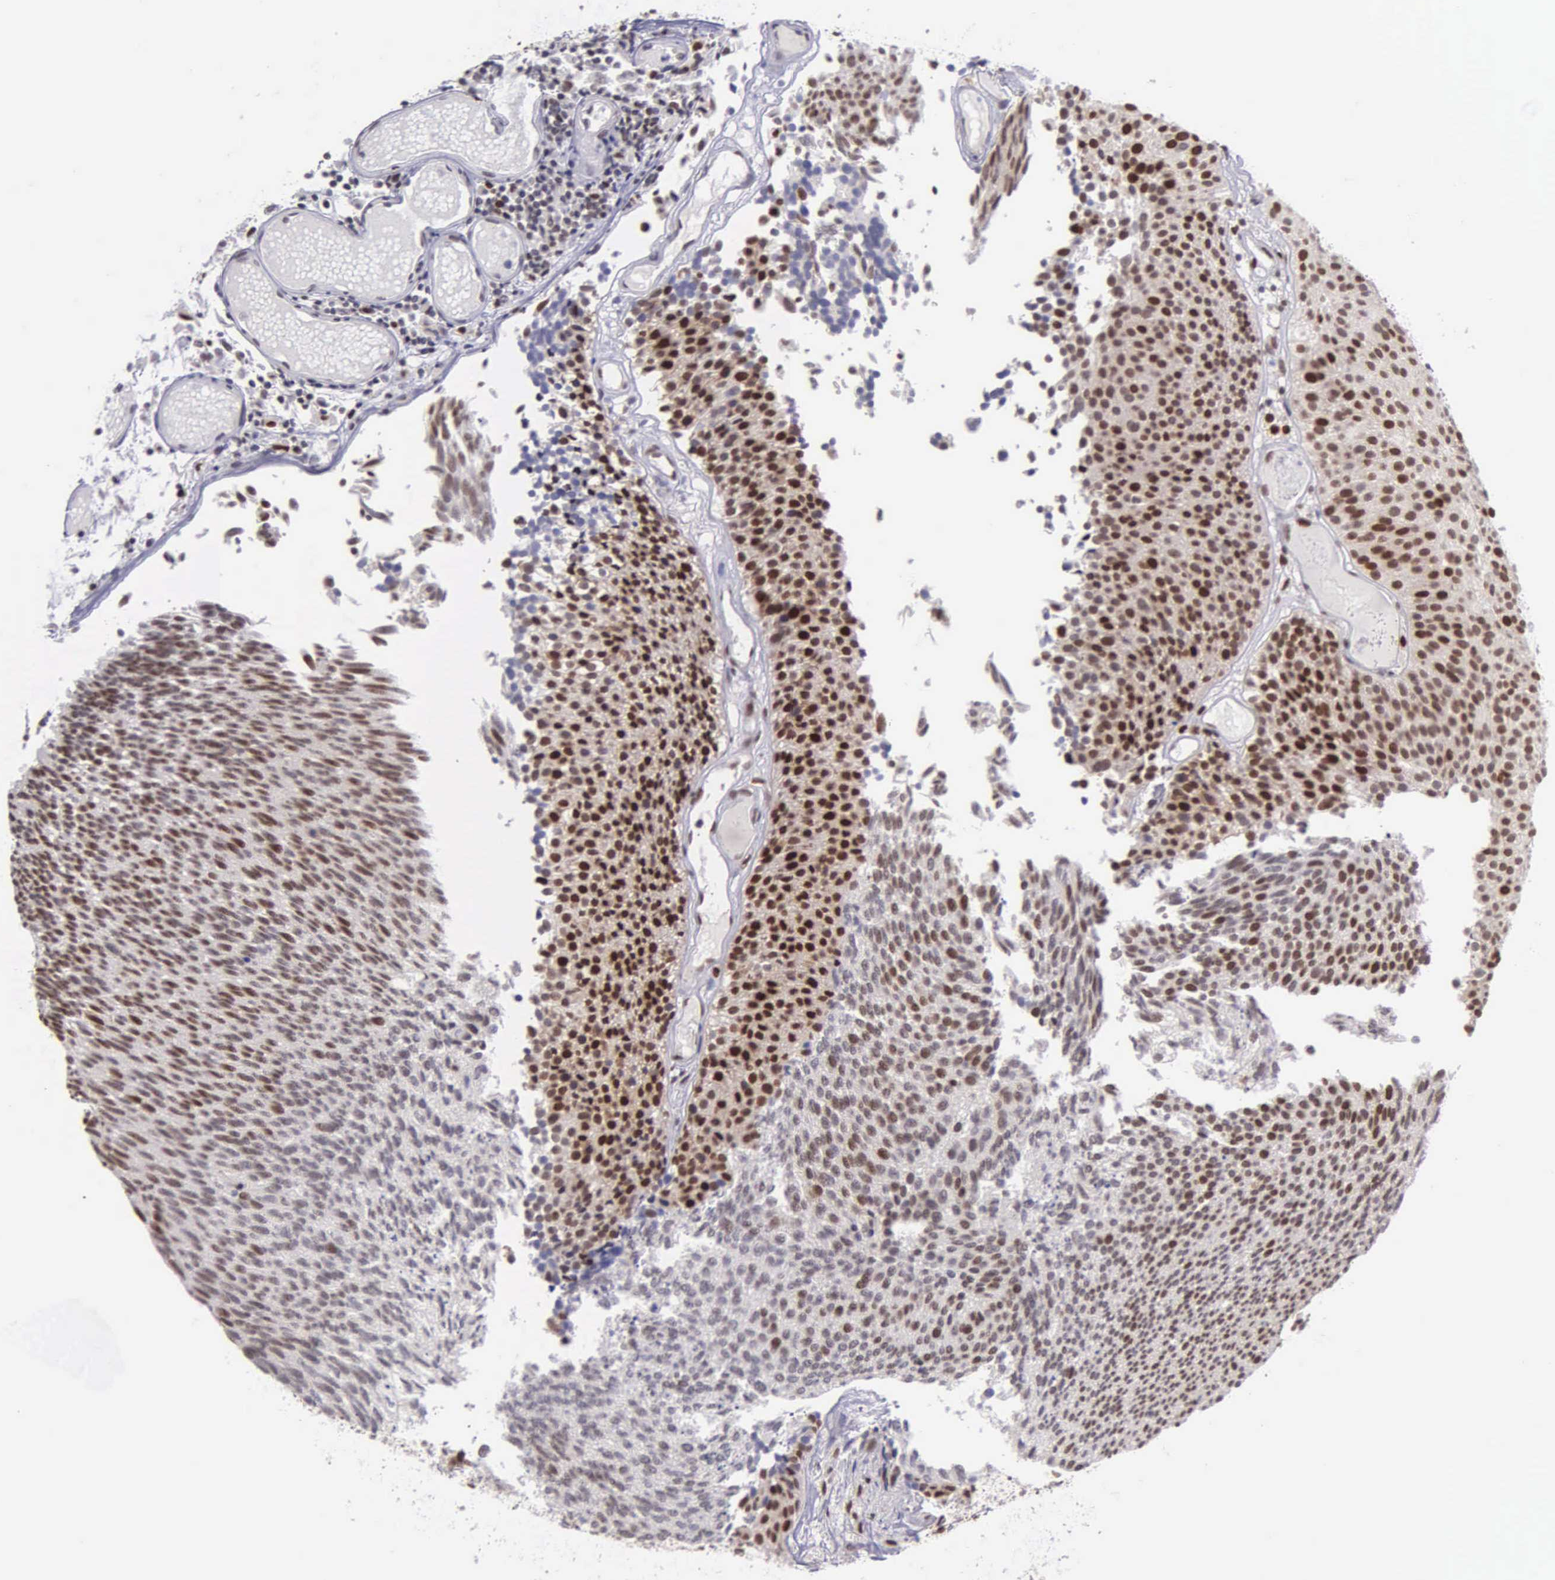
{"staining": {"intensity": "moderate", "quantity": "25%-75%", "location": "cytoplasmic/membranous,nuclear"}, "tissue": "urothelial cancer", "cell_type": "Tumor cells", "image_type": "cancer", "snomed": [{"axis": "morphology", "description": "Urothelial carcinoma, Low grade"}, {"axis": "topography", "description": "Urinary bladder"}], "caption": "A medium amount of moderate cytoplasmic/membranous and nuclear positivity is identified in approximately 25%-75% of tumor cells in urothelial cancer tissue.", "gene": "UBR7", "patient": {"sex": "male", "age": 85}}